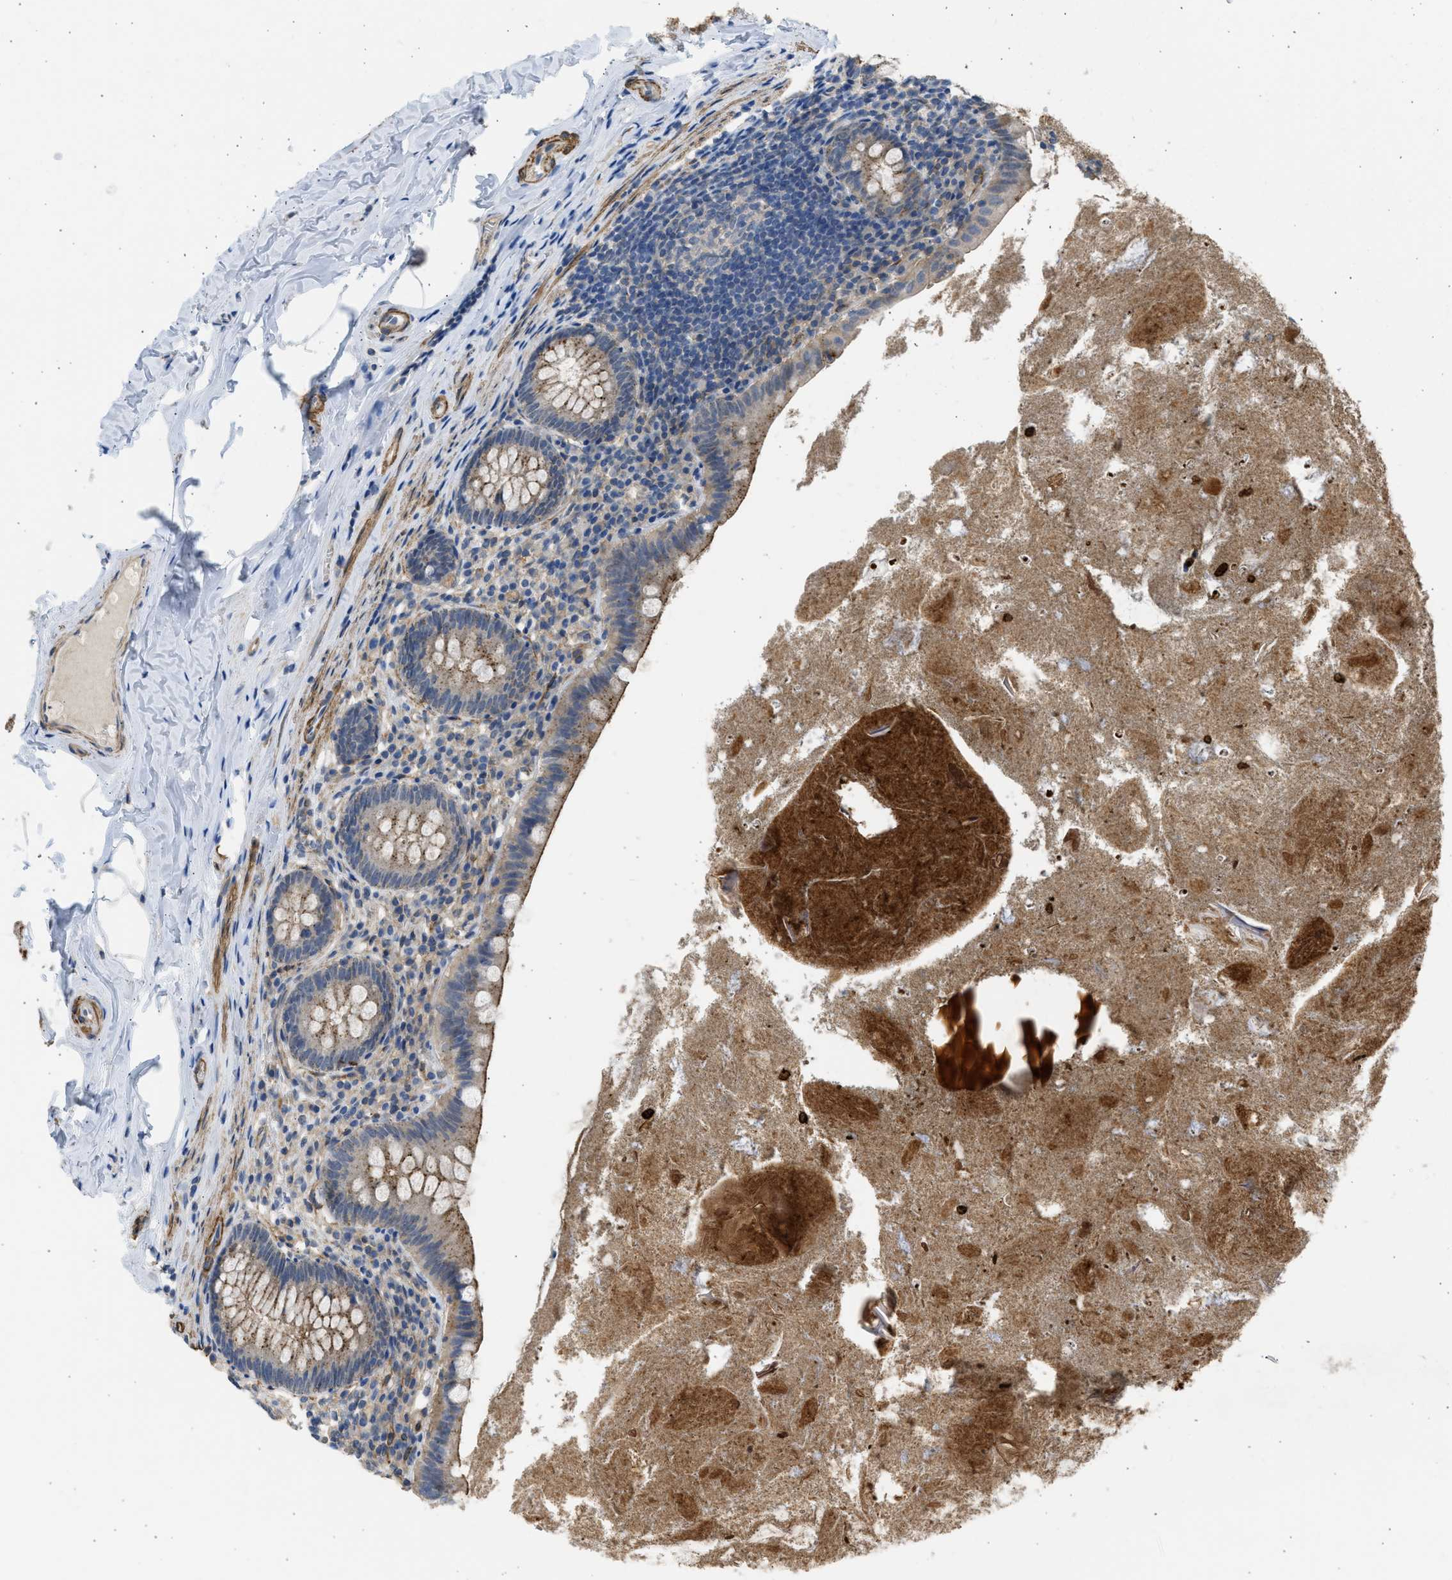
{"staining": {"intensity": "moderate", "quantity": "<25%", "location": "cytoplasmic/membranous"}, "tissue": "appendix", "cell_type": "Glandular cells", "image_type": "normal", "snomed": [{"axis": "morphology", "description": "Normal tissue, NOS"}, {"axis": "topography", "description": "Appendix"}], "caption": "IHC of unremarkable human appendix shows low levels of moderate cytoplasmic/membranous positivity in approximately <25% of glandular cells. The staining was performed using DAB (3,3'-diaminobenzidine) to visualize the protein expression in brown, while the nuclei were stained in blue with hematoxylin (Magnification: 20x).", "gene": "PCNX3", "patient": {"sex": "male", "age": 52}}